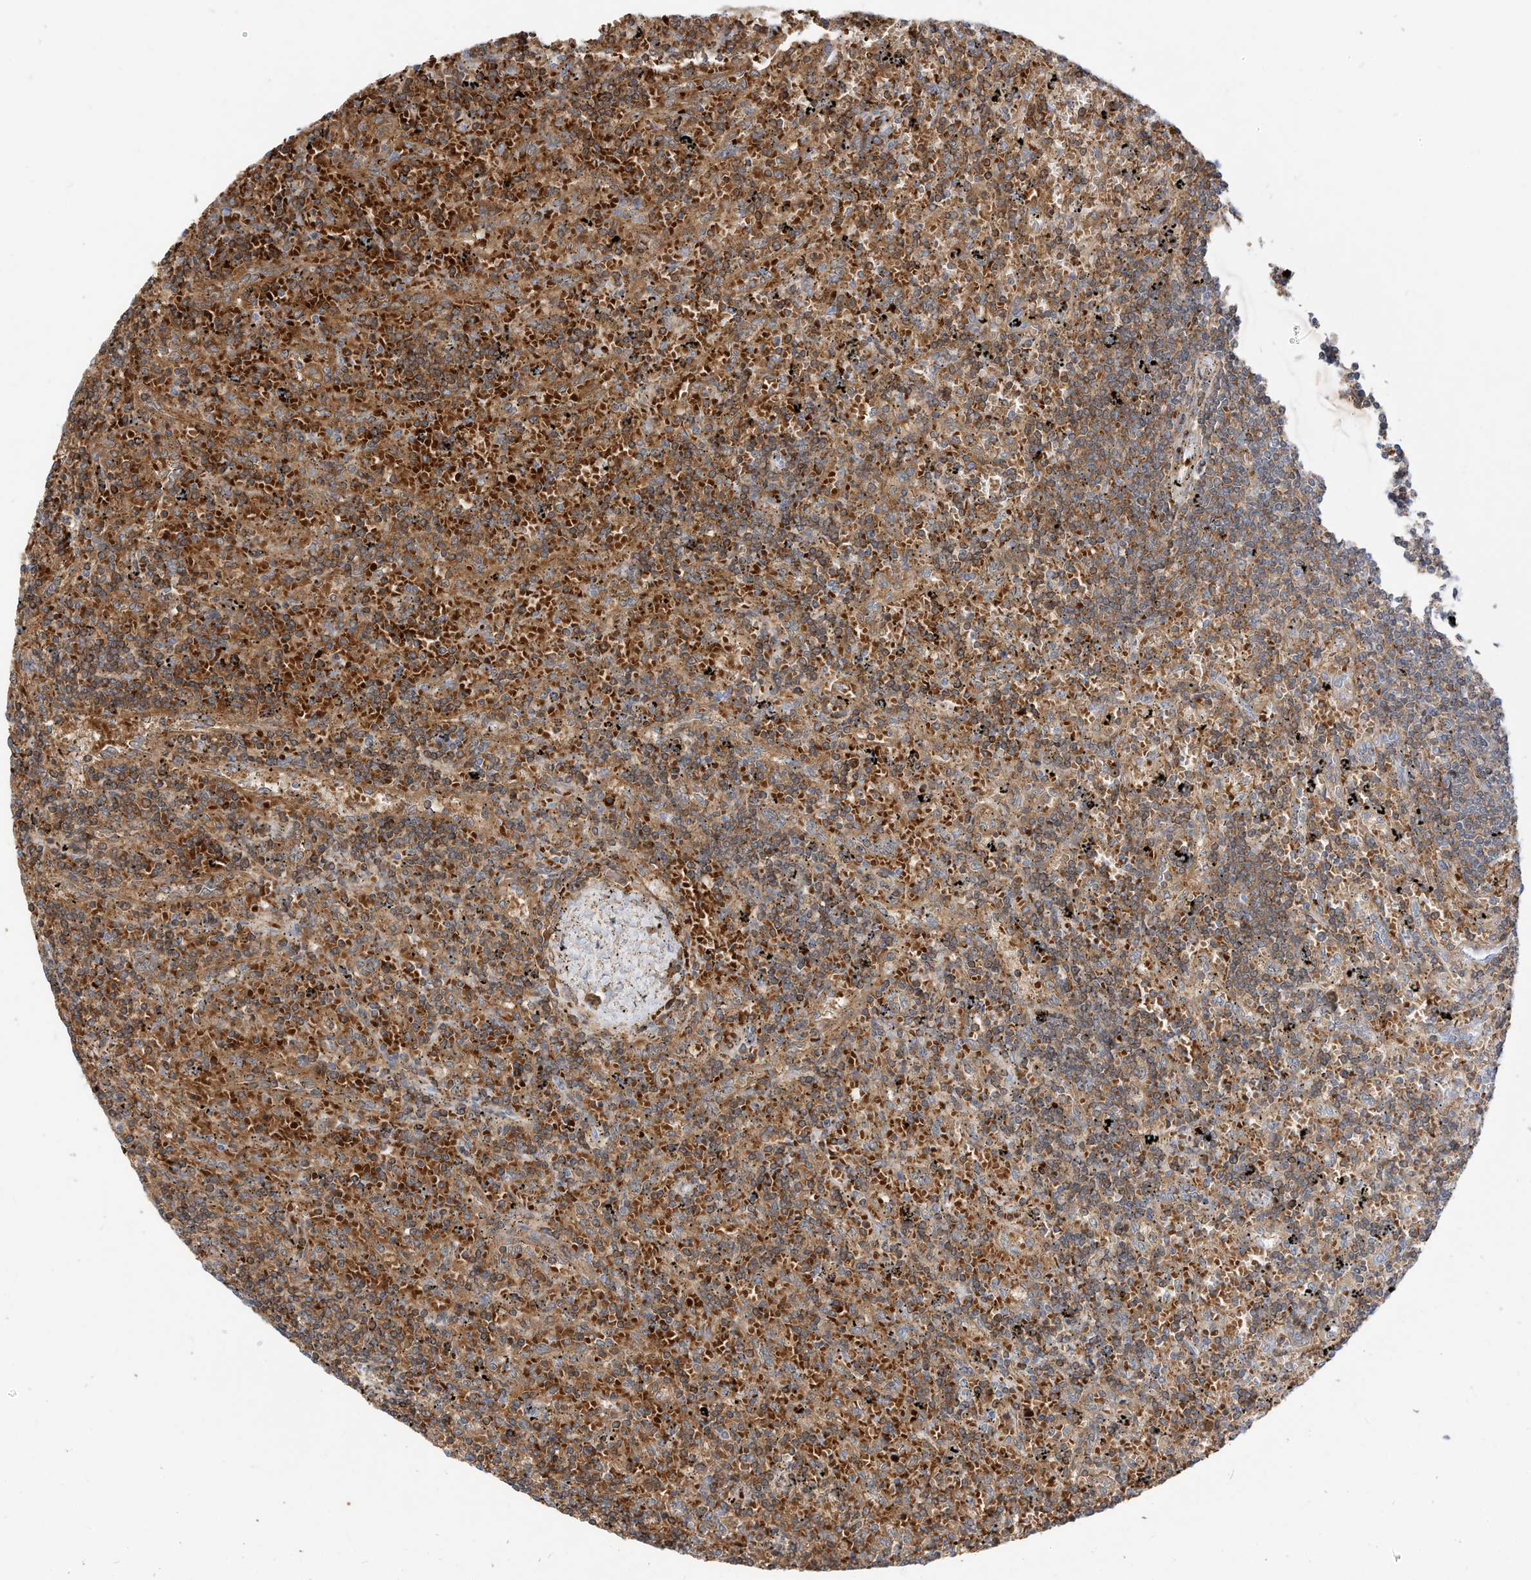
{"staining": {"intensity": "moderate", "quantity": ">75%", "location": "cytoplasmic/membranous"}, "tissue": "lymphoma", "cell_type": "Tumor cells", "image_type": "cancer", "snomed": [{"axis": "morphology", "description": "Malignant lymphoma, non-Hodgkin's type, Low grade"}, {"axis": "topography", "description": "Spleen"}], "caption": "Immunohistochemical staining of human malignant lymphoma, non-Hodgkin's type (low-grade) demonstrates medium levels of moderate cytoplasmic/membranous protein positivity in approximately >75% of tumor cells.", "gene": "TXNDC9", "patient": {"sex": "male", "age": 76}}